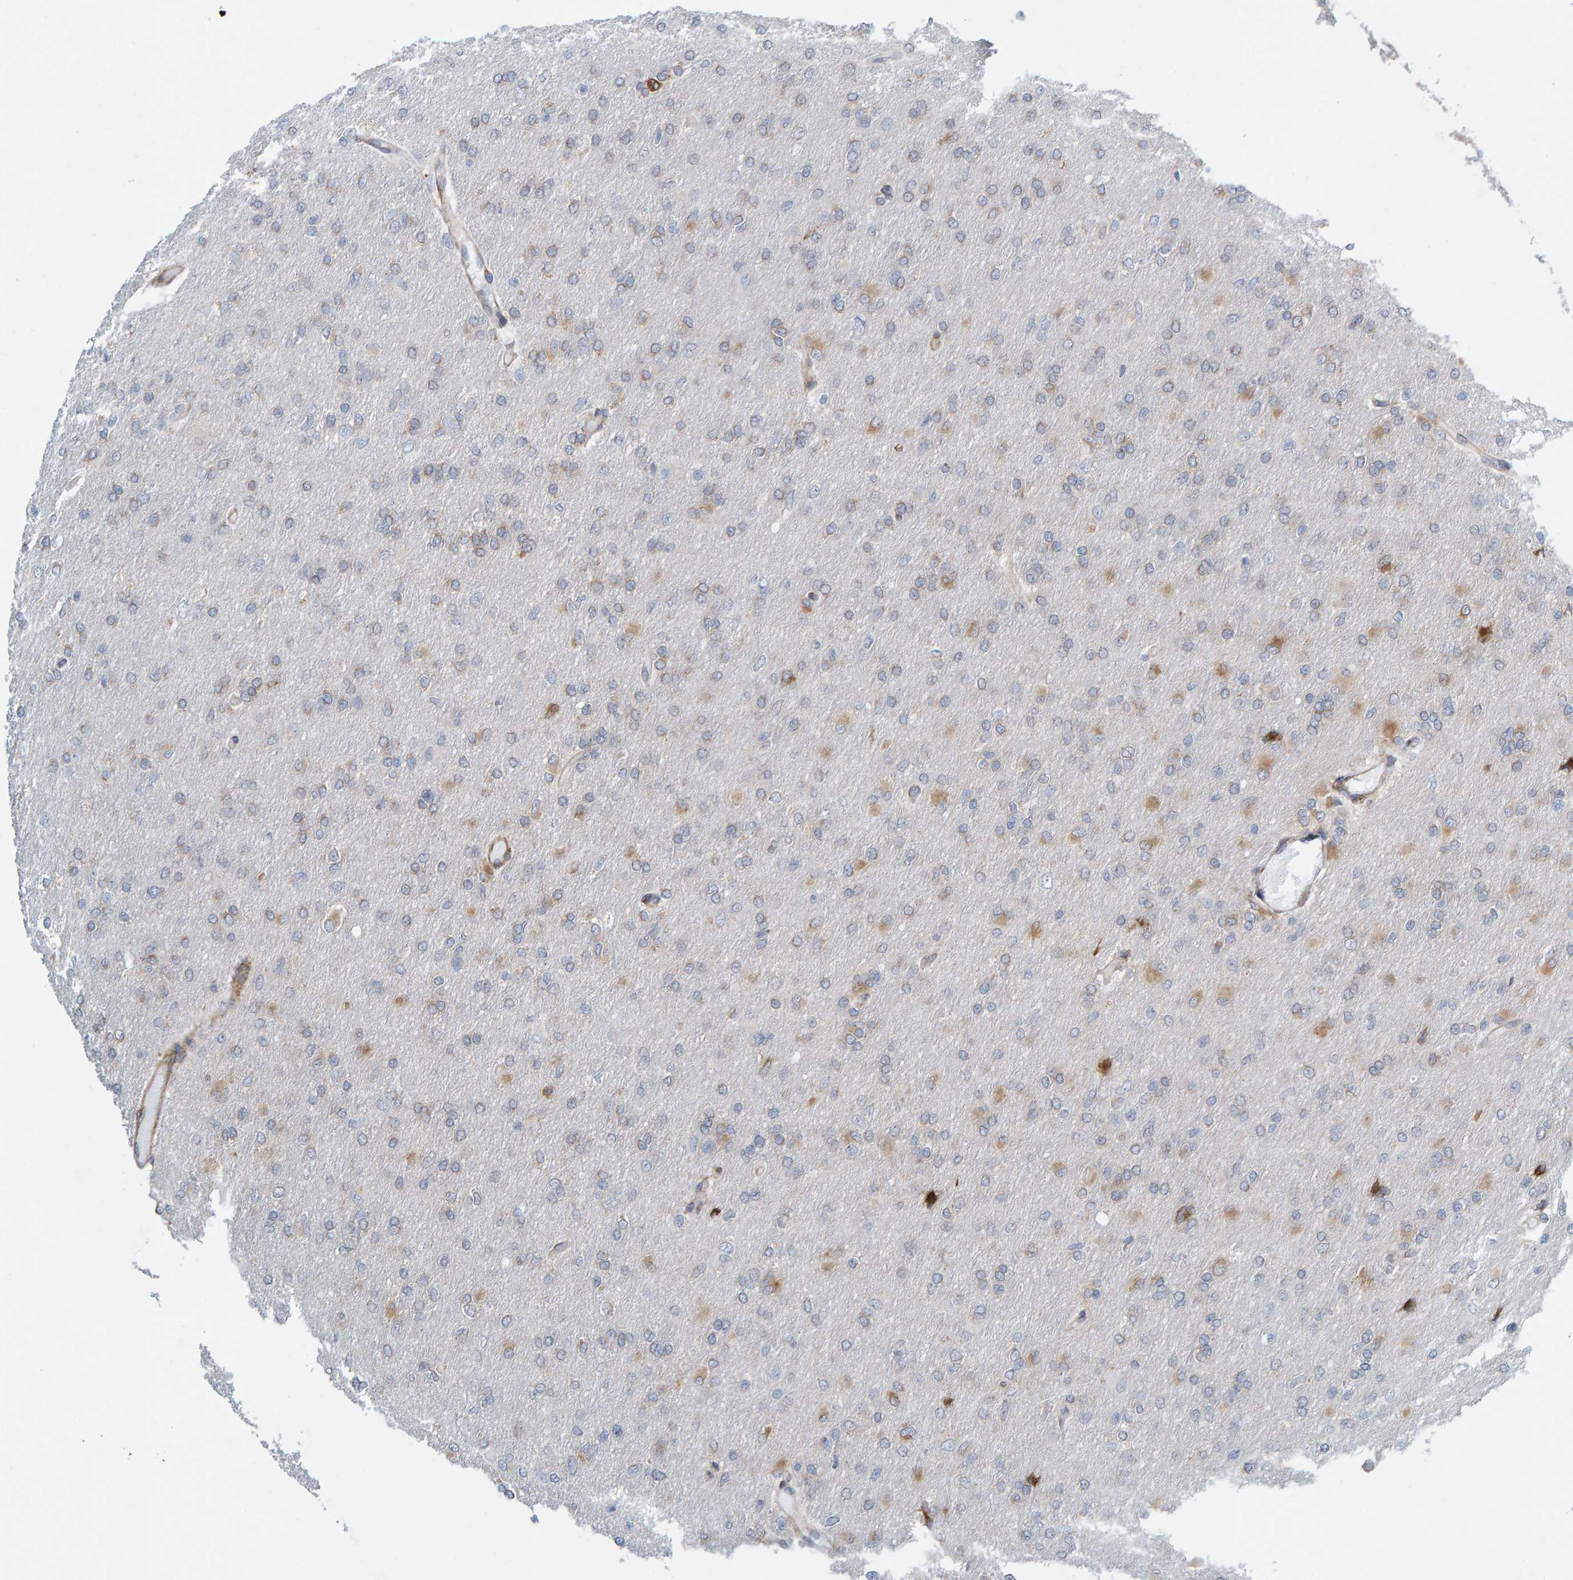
{"staining": {"intensity": "weak", "quantity": "25%-75%", "location": "cytoplasmic/membranous"}, "tissue": "glioma", "cell_type": "Tumor cells", "image_type": "cancer", "snomed": [{"axis": "morphology", "description": "Glioma, malignant, High grade"}, {"axis": "topography", "description": "Cerebral cortex"}], "caption": "Human malignant glioma (high-grade) stained for a protein (brown) displays weak cytoplasmic/membranous positive positivity in approximately 25%-75% of tumor cells.", "gene": "MMP16", "patient": {"sex": "female", "age": 36}}